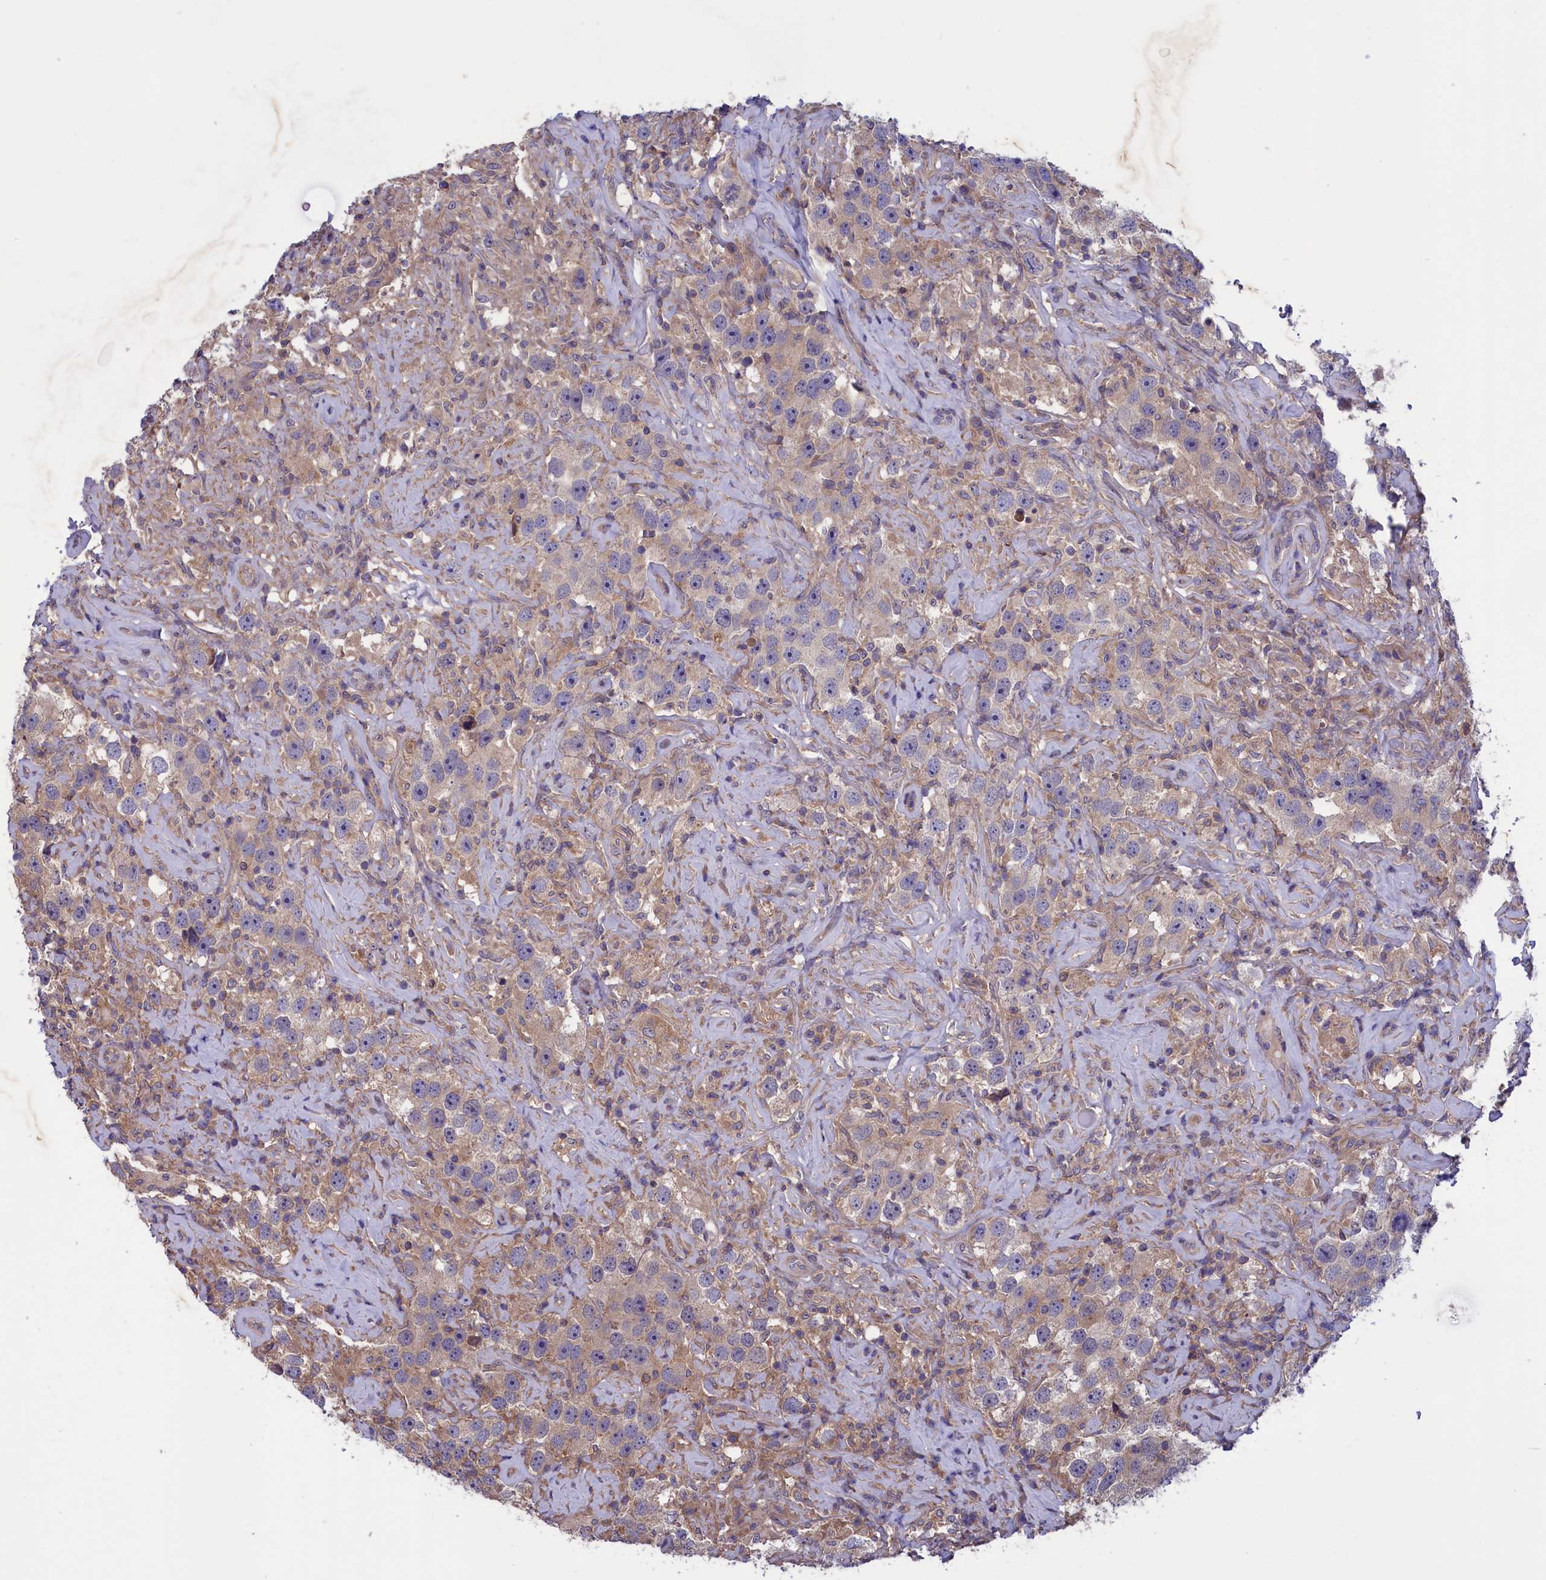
{"staining": {"intensity": "weak", "quantity": "25%-75%", "location": "cytoplasmic/membranous"}, "tissue": "testis cancer", "cell_type": "Tumor cells", "image_type": "cancer", "snomed": [{"axis": "morphology", "description": "Seminoma, NOS"}, {"axis": "topography", "description": "Testis"}], "caption": "Immunohistochemical staining of human testis cancer (seminoma) shows weak cytoplasmic/membranous protein expression in approximately 25%-75% of tumor cells.", "gene": "AMDHD2", "patient": {"sex": "male", "age": 49}}